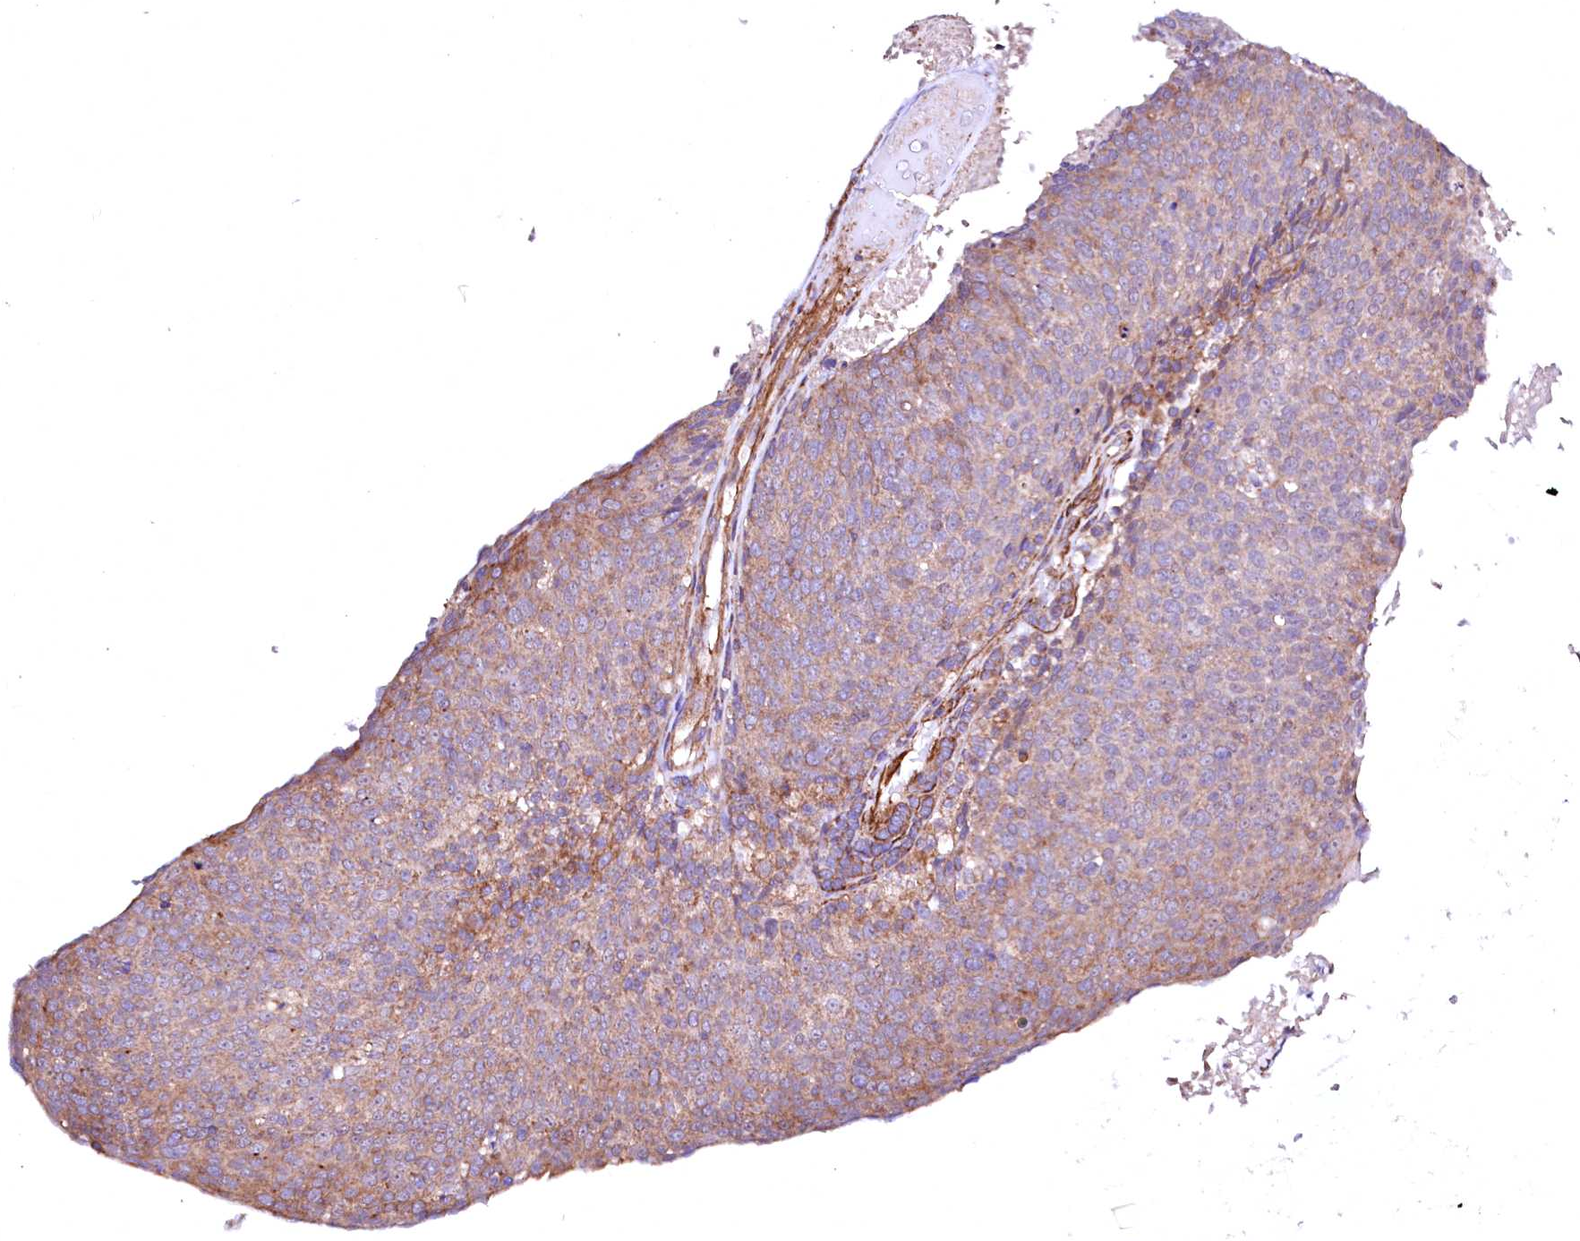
{"staining": {"intensity": "moderate", "quantity": "25%-75%", "location": "cytoplasmic/membranous"}, "tissue": "head and neck cancer", "cell_type": "Tumor cells", "image_type": "cancer", "snomed": [{"axis": "morphology", "description": "Squamous cell carcinoma, NOS"}, {"axis": "morphology", "description": "Squamous cell carcinoma, metastatic, NOS"}, {"axis": "topography", "description": "Lymph node"}, {"axis": "topography", "description": "Head-Neck"}], "caption": "The immunohistochemical stain labels moderate cytoplasmic/membranous staining in tumor cells of head and neck cancer (squamous cell carcinoma) tissue.", "gene": "GPR176", "patient": {"sex": "male", "age": 62}}